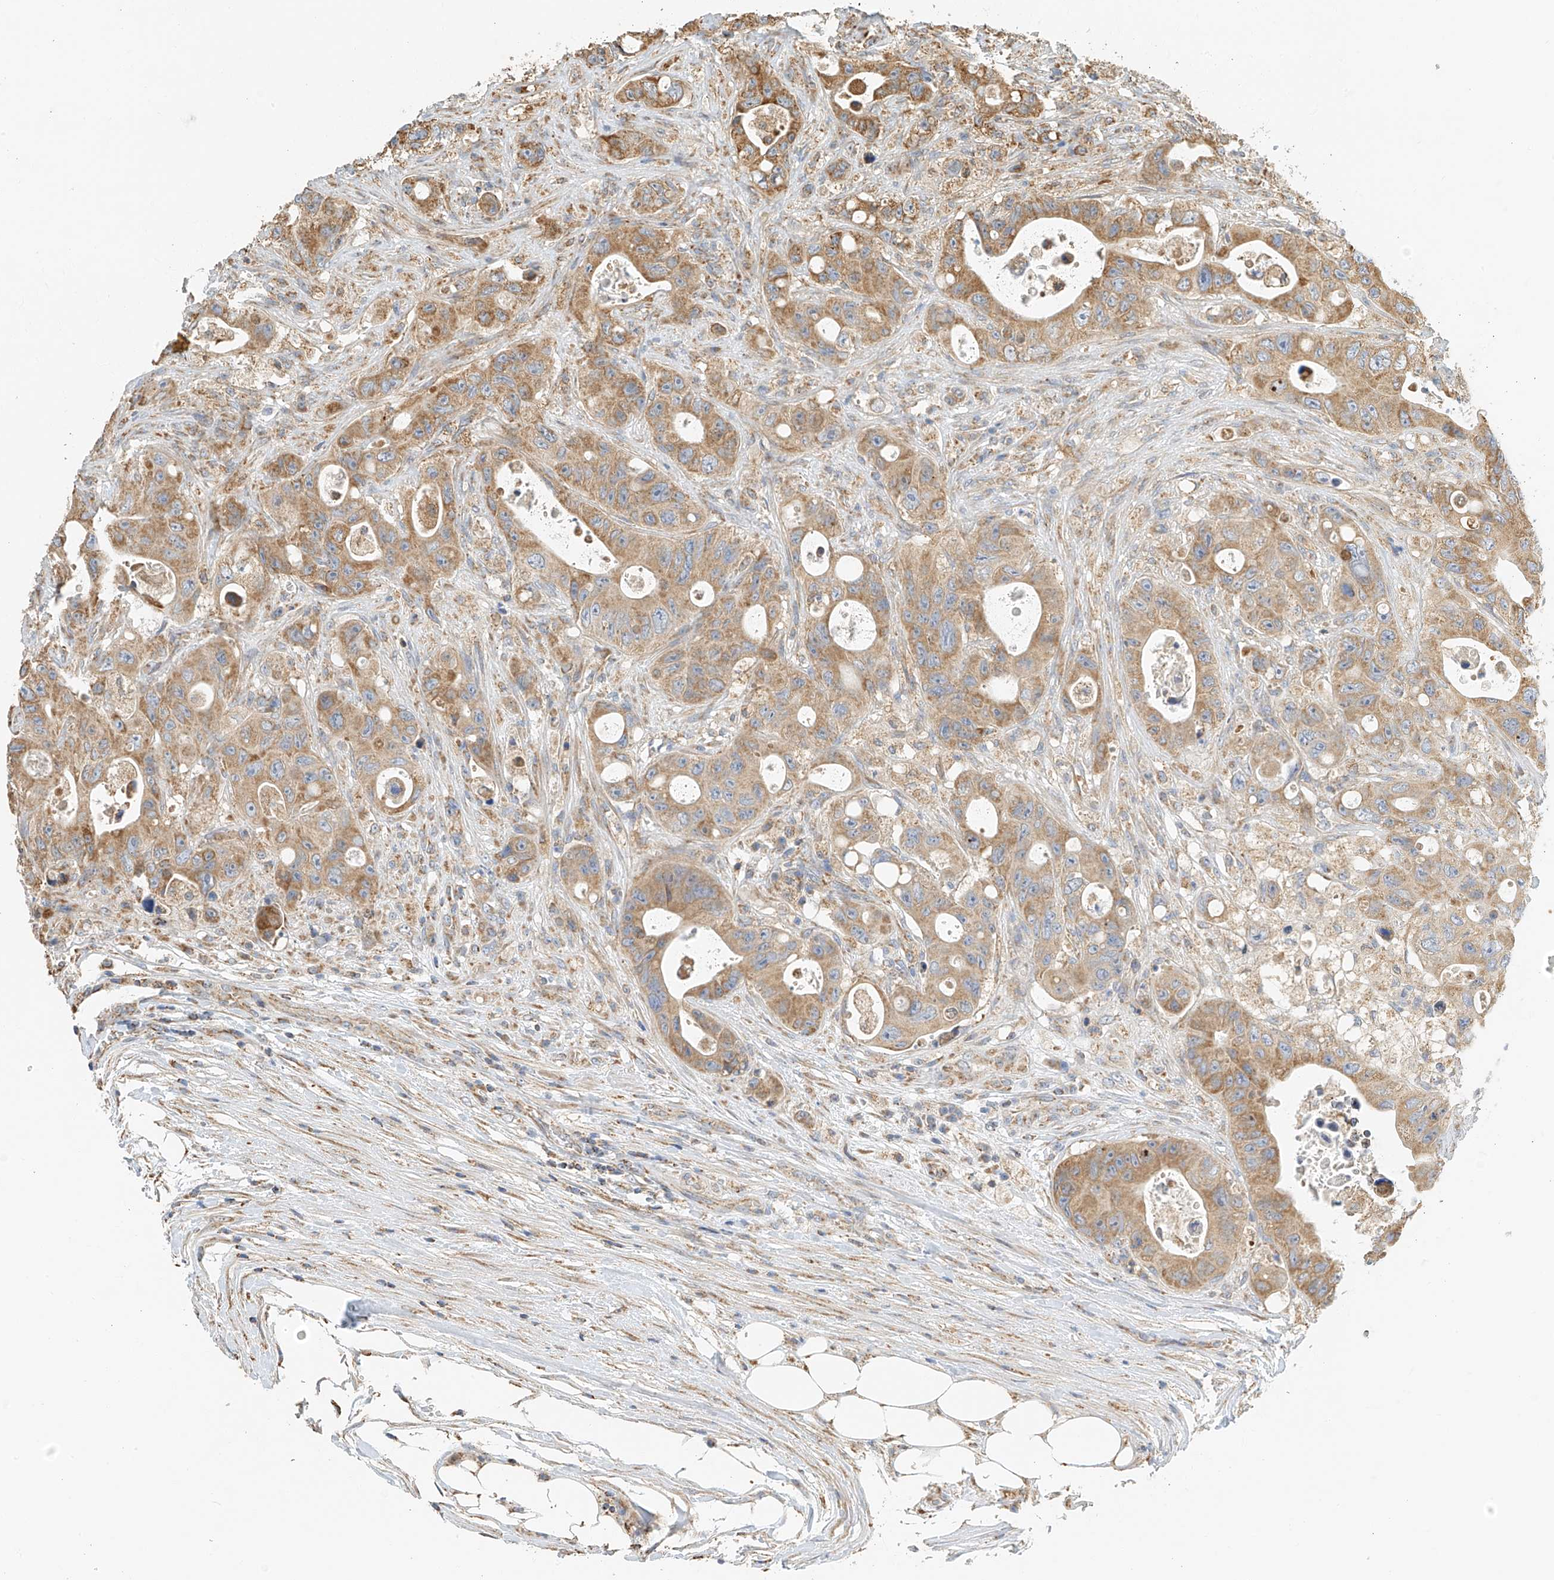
{"staining": {"intensity": "moderate", "quantity": ">75%", "location": "cytoplasmic/membranous"}, "tissue": "colorectal cancer", "cell_type": "Tumor cells", "image_type": "cancer", "snomed": [{"axis": "morphology", "description": "Adenocarcinoma, NOS"}, {"axis": "topography", "description": "Colon"}], "caption": "Human colorectal adenocarcinoma stained with a protein marker displays moderate staining in tumor cells.", "gene": "YIPF7", "patient": {"sex": "female", "age": 46}}